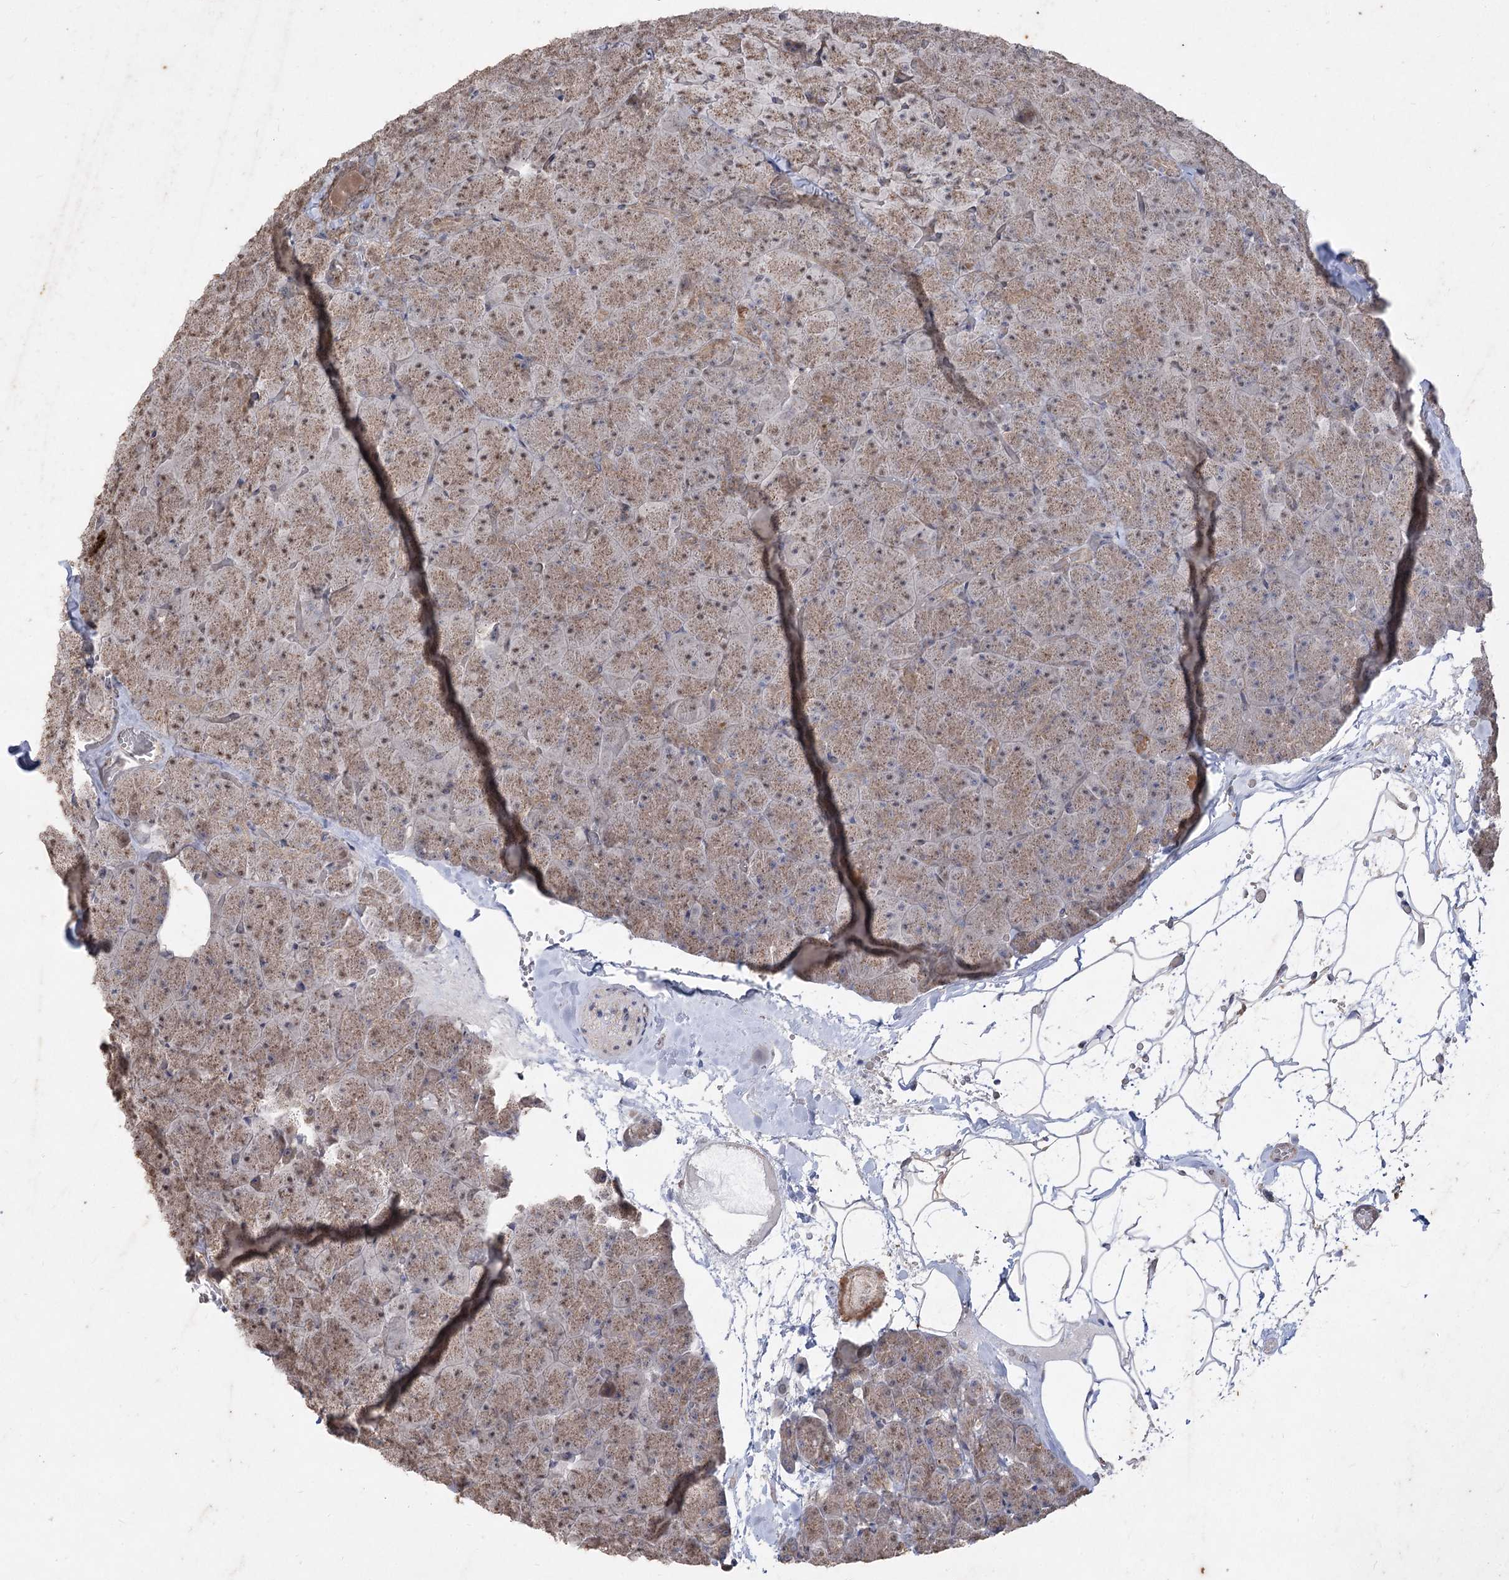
{"staining": {"intensity": "moderate", "quantity": ">75%", "location": "cytoplasmic/membranous,nuclear"}, "tissue": "pancreas", "cell_type": "Exocrine glandular cells", "image_type": "normal", "snomed": [{"axis": "morphology", "description": "Normal tissue, NOS"}, {"axis": "topography", "description": "Pancreas"}], "caption": "Moderate cytoplasmic/membranous,nuclear positivity is identified in about >75% of exocrine glandular cells in normal pancreas. (DAB IHC with brightfield microscopy, high magnification).", "gene": "ZSCAN23", "patient": {"sex": "male", "age": 36}}